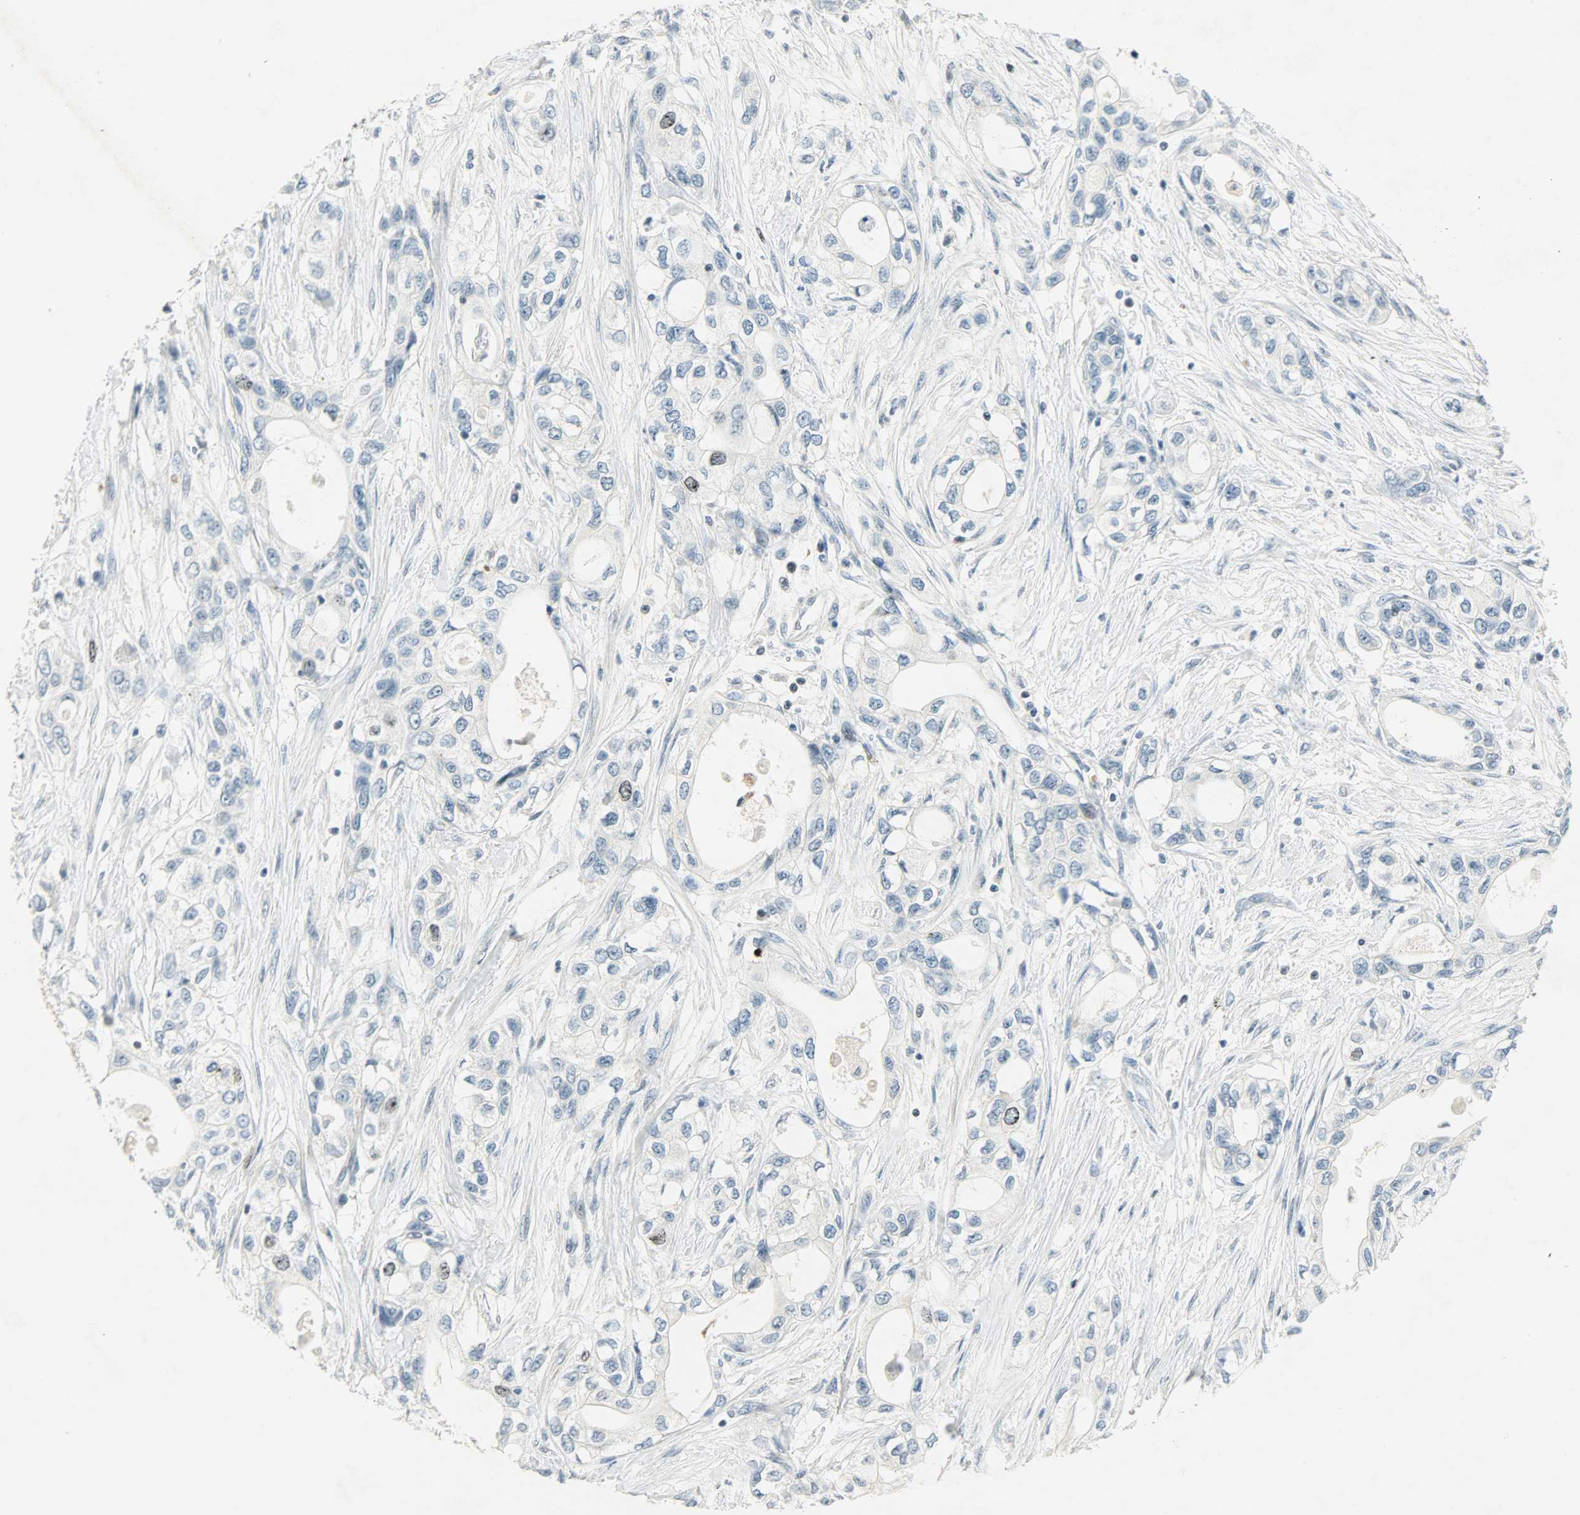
{"staining": {"intensity": "weak", "quantity": "<25%", "location": "nuclear"}, "tissue": "pancreatic cancer", "cell_type": "Tumor cells", "image_type": "cancer", "snomed": [{"axis": "morphology", "description": "Adenocarcinoma, NOS"}, {"axis": "topography", "description": "Pancreas"}], "caption": "Adenocarcinoma (pancreatic) stained for a protein using immunohistochemistry displays no expression tumor cells.", "gene": "AURKB", "patient": {"sex": "female", "age": 70}}